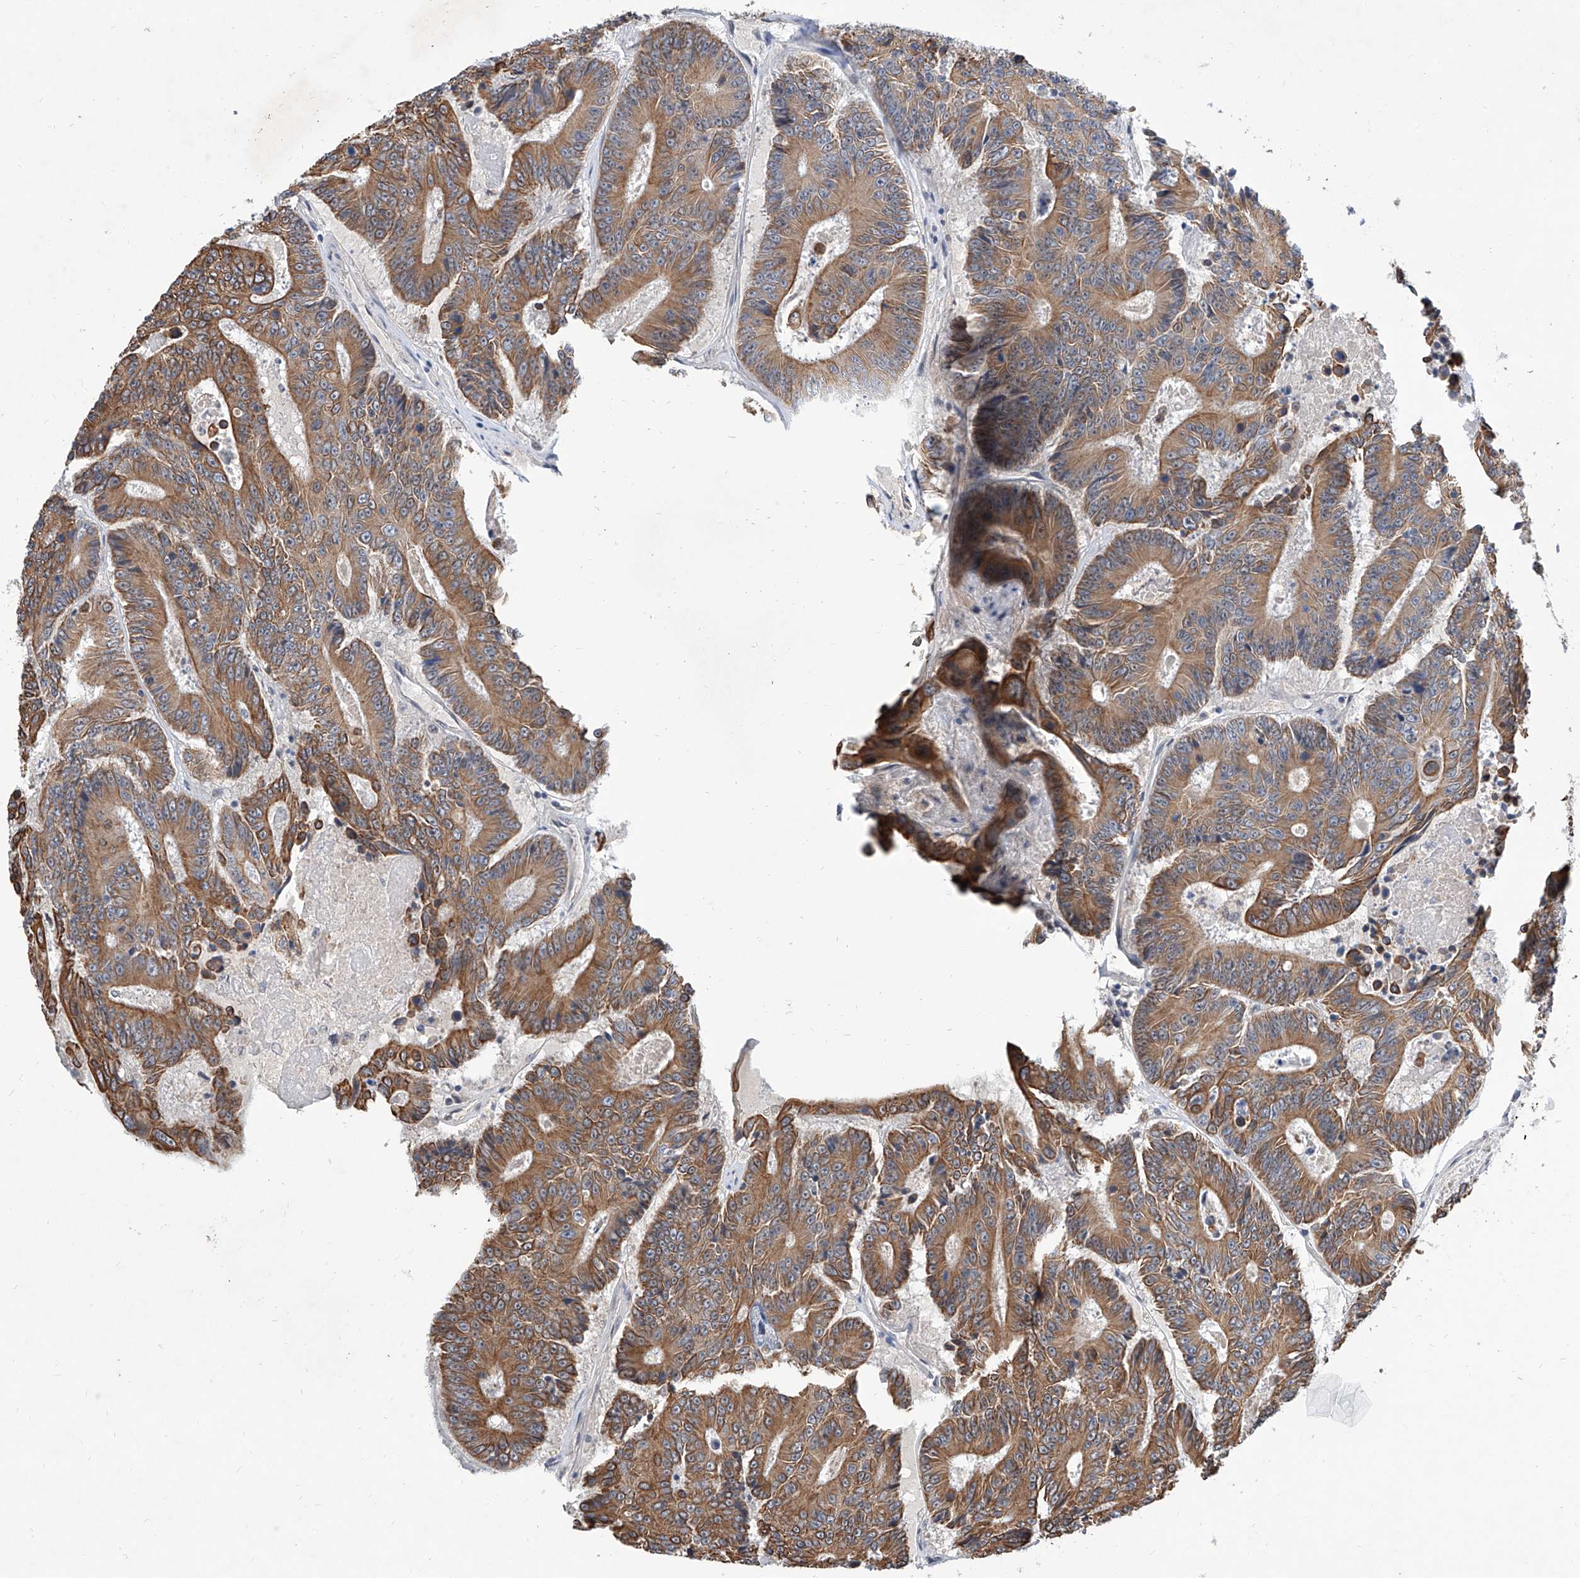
{"staining": {"intensity": "moderate", "quantity": ">75%", "location": "cytoplasmic/membranous"}, "tissue": "colorectal cancer", "cell_type": "Tumor cells", "image_type": "cancer", "snomed": [{"axis": "morphology", "description": "Adenocarcinoma, NOS"}, {"axis": "topography", "description": "Colon"}], "caption": "This histopathology image reveals immunohistochemistry staining of human colorectal cancer (adenocarcinoma), with medium moderate cytoplasmic/membranous expression in about >75% of tumor cells.", "gene": "MFSD4B", "patient": {"sex": "male", "age": 83}}